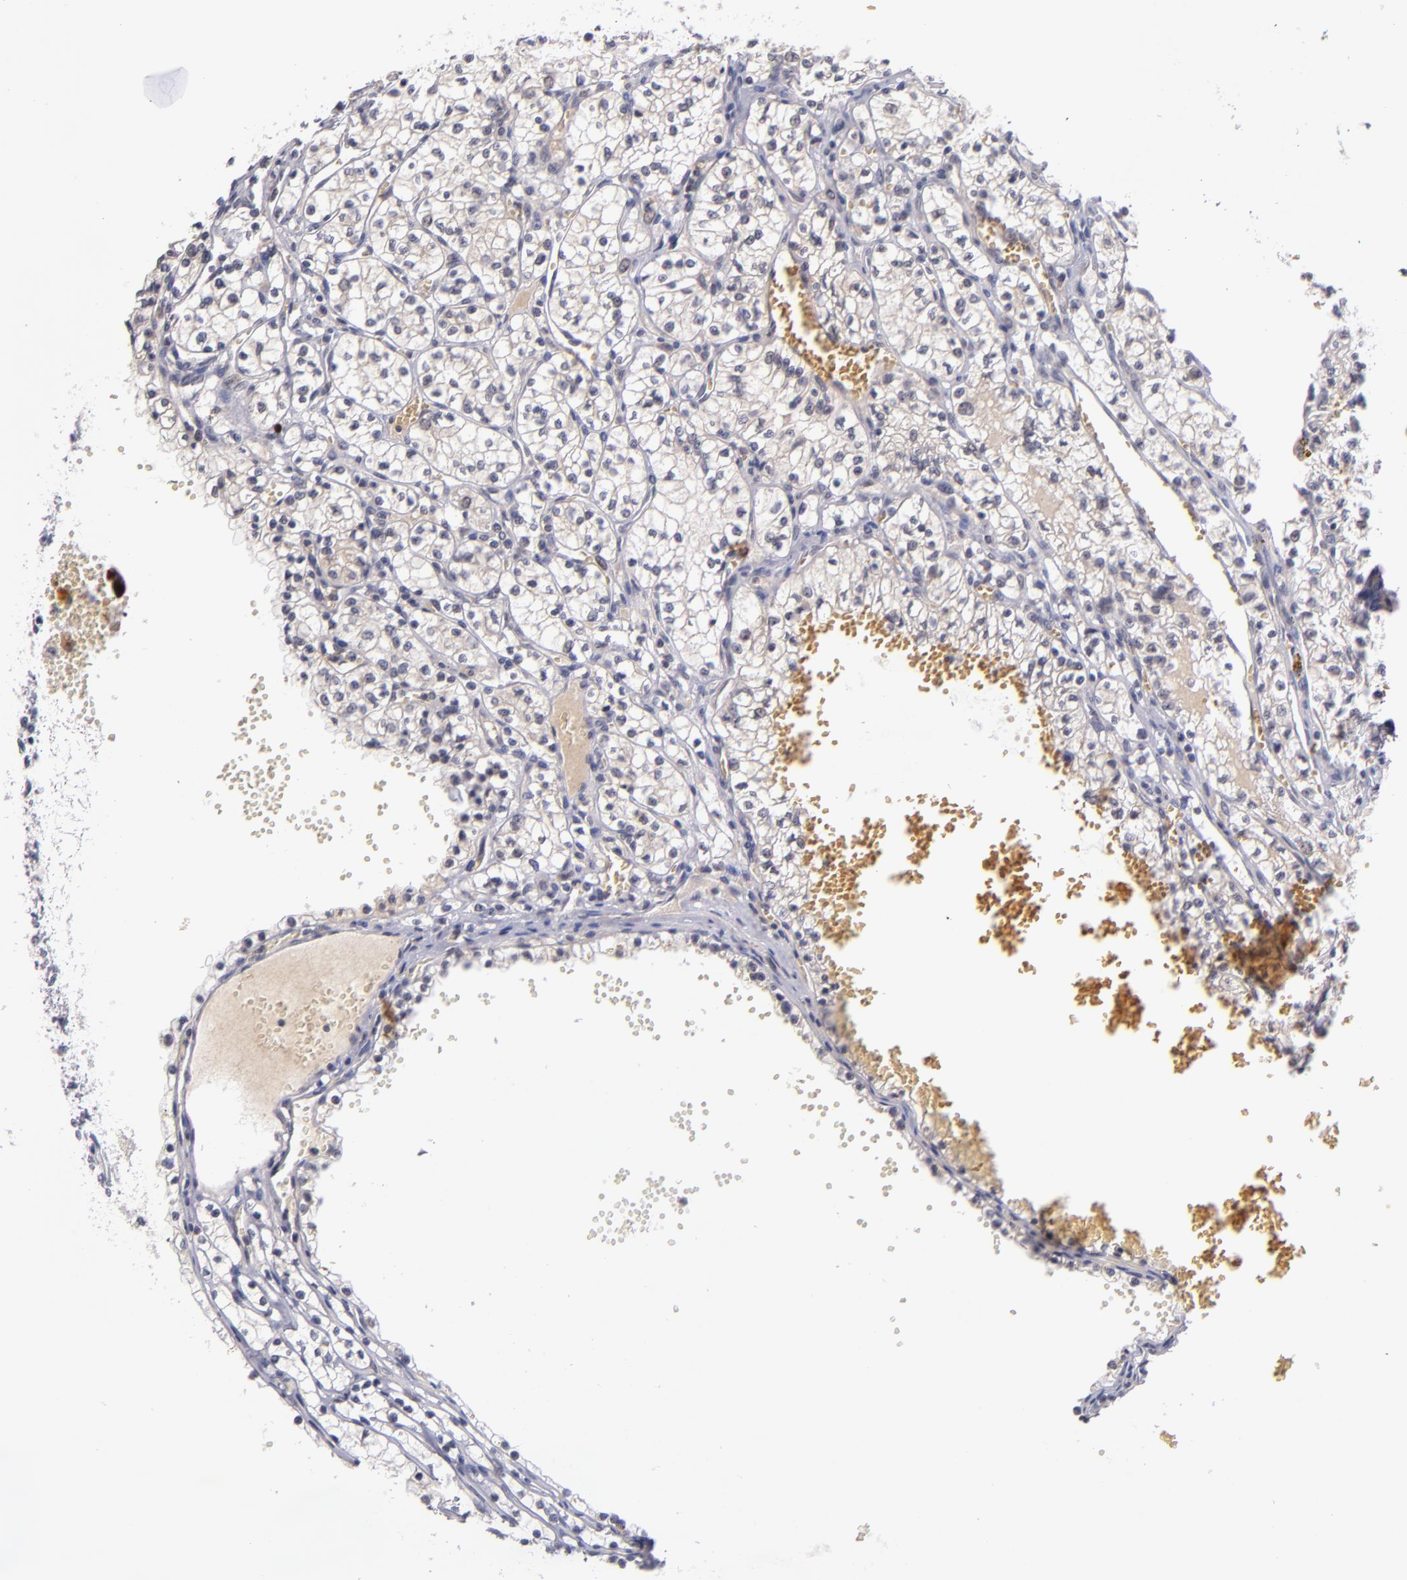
{"staining": {"intensity": "negative", "quantity": "none", "location": "none"}, "tissue": "renal cancer", "cell_type": "Tumor cells", "image_type": "cancer", "snomed": [{"axis": "morphology", "description": "Adenocarcinoma, NOS"}, {"axis": "topography", "description": "Kidney"}], "caption": "Tumor cells show no significant expression in renal cancer. (DAB (3,3'-diaminobenzidine) IHC with hematoxylin counter stain).", "gene": "CDC7", "patient": {"sex": "male", "age": 61}}